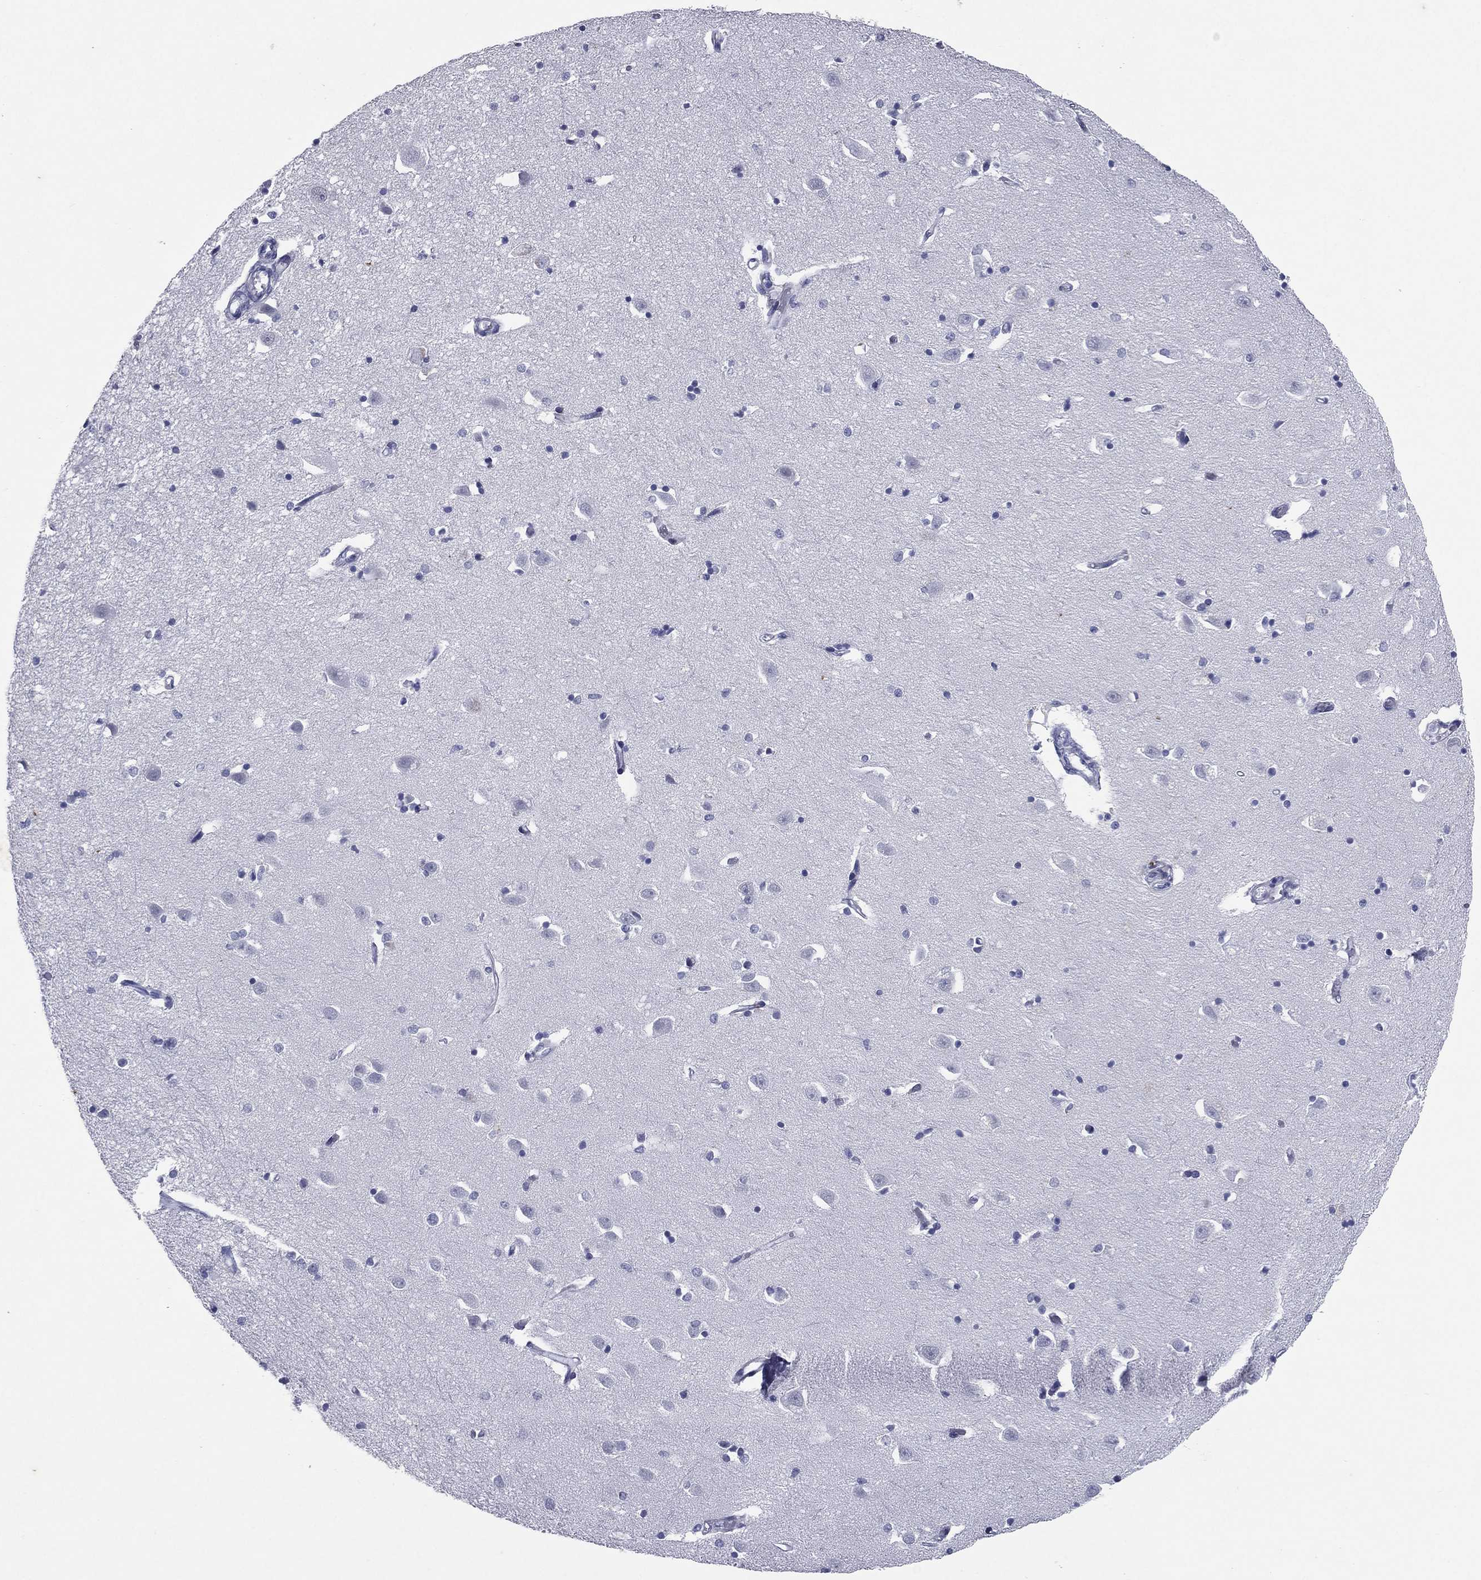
{"staining": {"intensity": "negative", "quantity": "none", "location": "none"}, "tissue": "hippocampus", "cell_type": "Glial cells", "image_type": "normal", "snomed": [{"axis": "morphology", "description": "Normal tissue, NOS"}, {"axis": "topography", "description": "Lateral ventricle wall"}, {"axis": "topography", "description": "Hippocampus"}], "caption": "Immunohistochemical staining of unremarkable human hippocampus shows no significant expression in glial cells. (DAB immunohistochemistry with hematoxylin counter stain).", "gene": "HLA", "patient": {"sex": "female", "age": 63}}